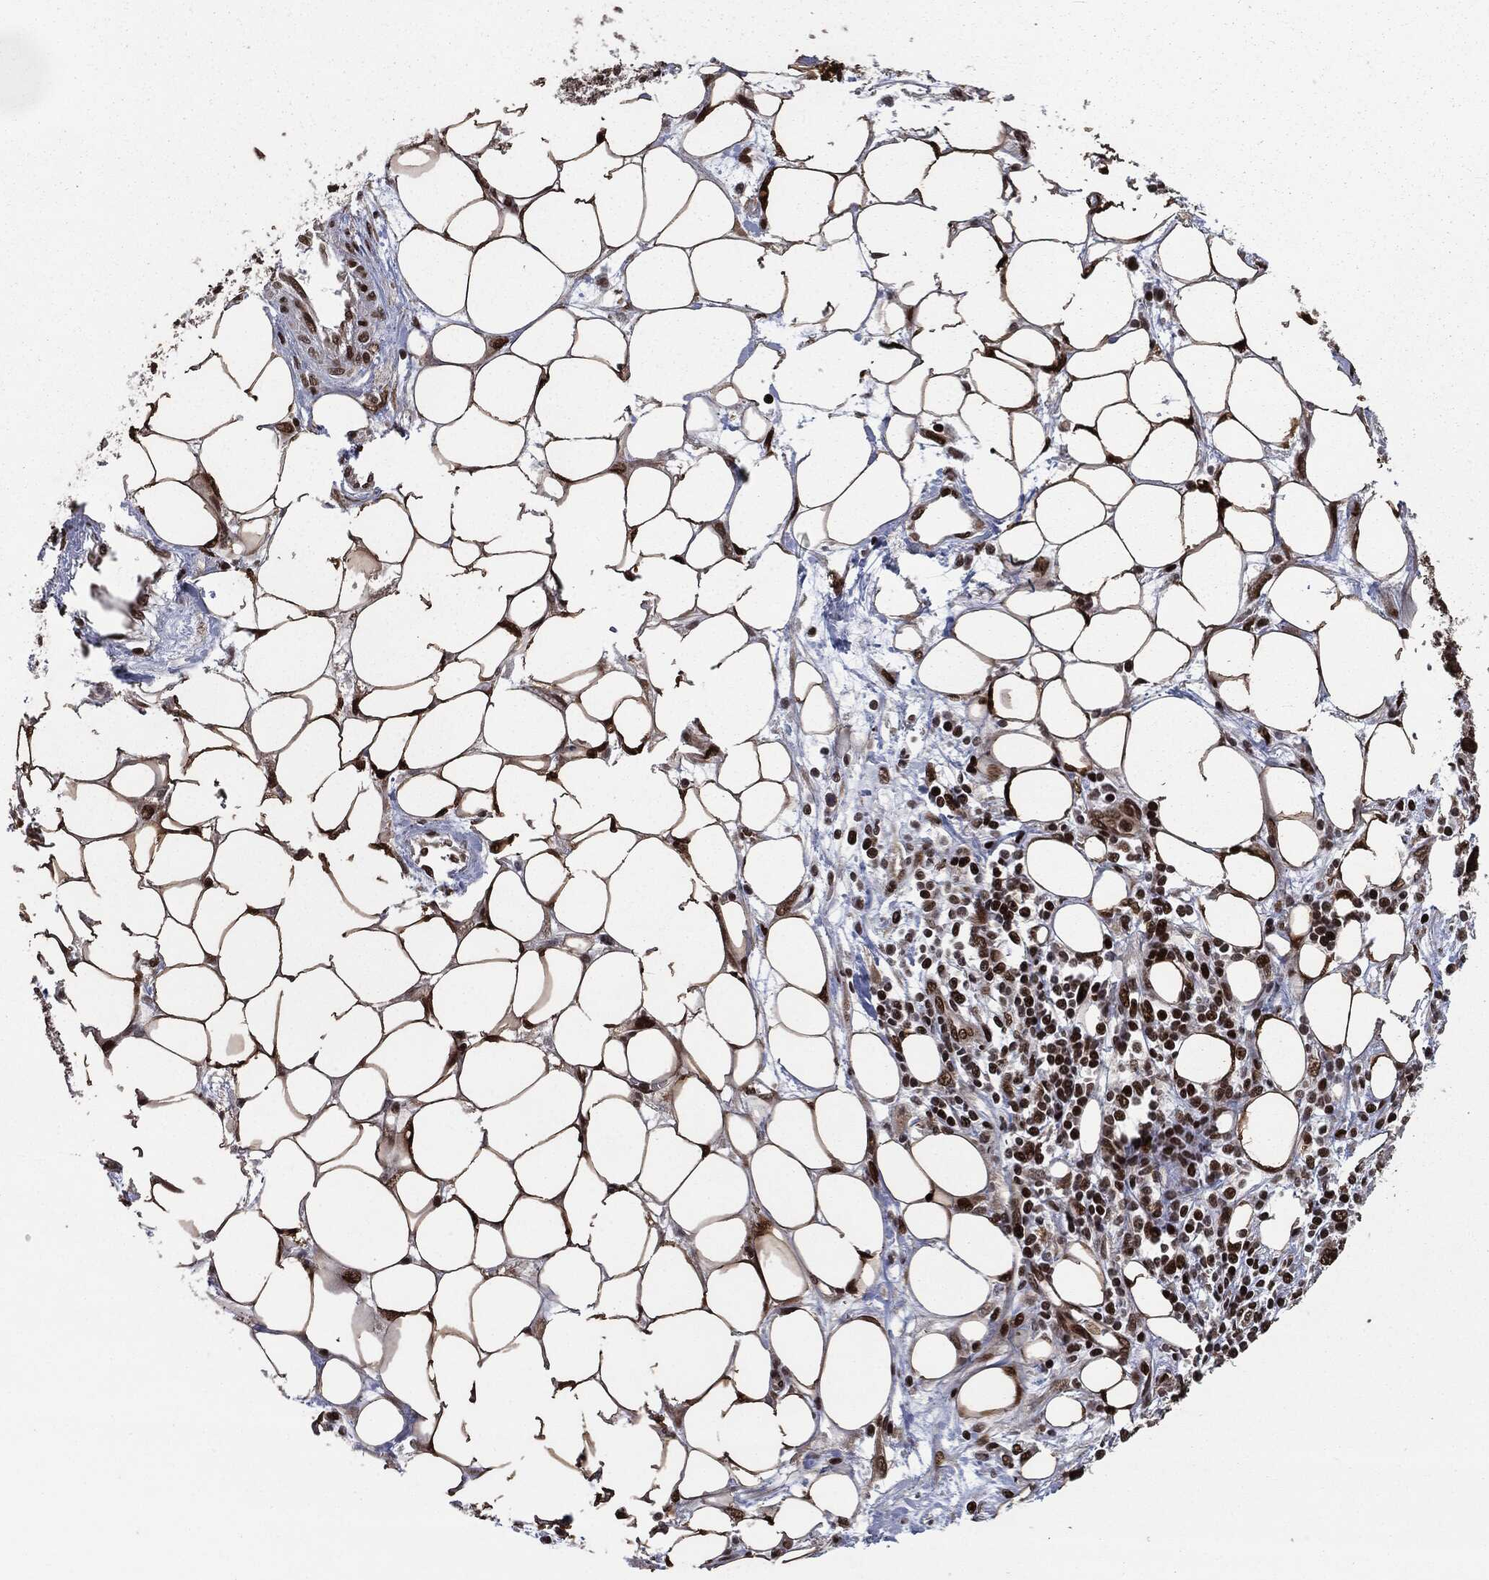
{"staining": {"intensity": "strong", "quantity": ">75%", "location": "nuclear"}, "tissue": "ovarian cancer", "cell_type": "Tumor cells", "image_type": "cancer", "snomed": [{"axis": "morphology", "description": "Cystadenocarcinoma, serous, NOS"}, {"axis": "topography", "description": "Ovary"}], "caption": "Protein expression analysis of human ovarian serous cystadenocarcinoma reveals strong nuclear positivity in about >75% of tumor cells.", "gene": "DVL2", "patient": {"sex": "female", "age": 76}}